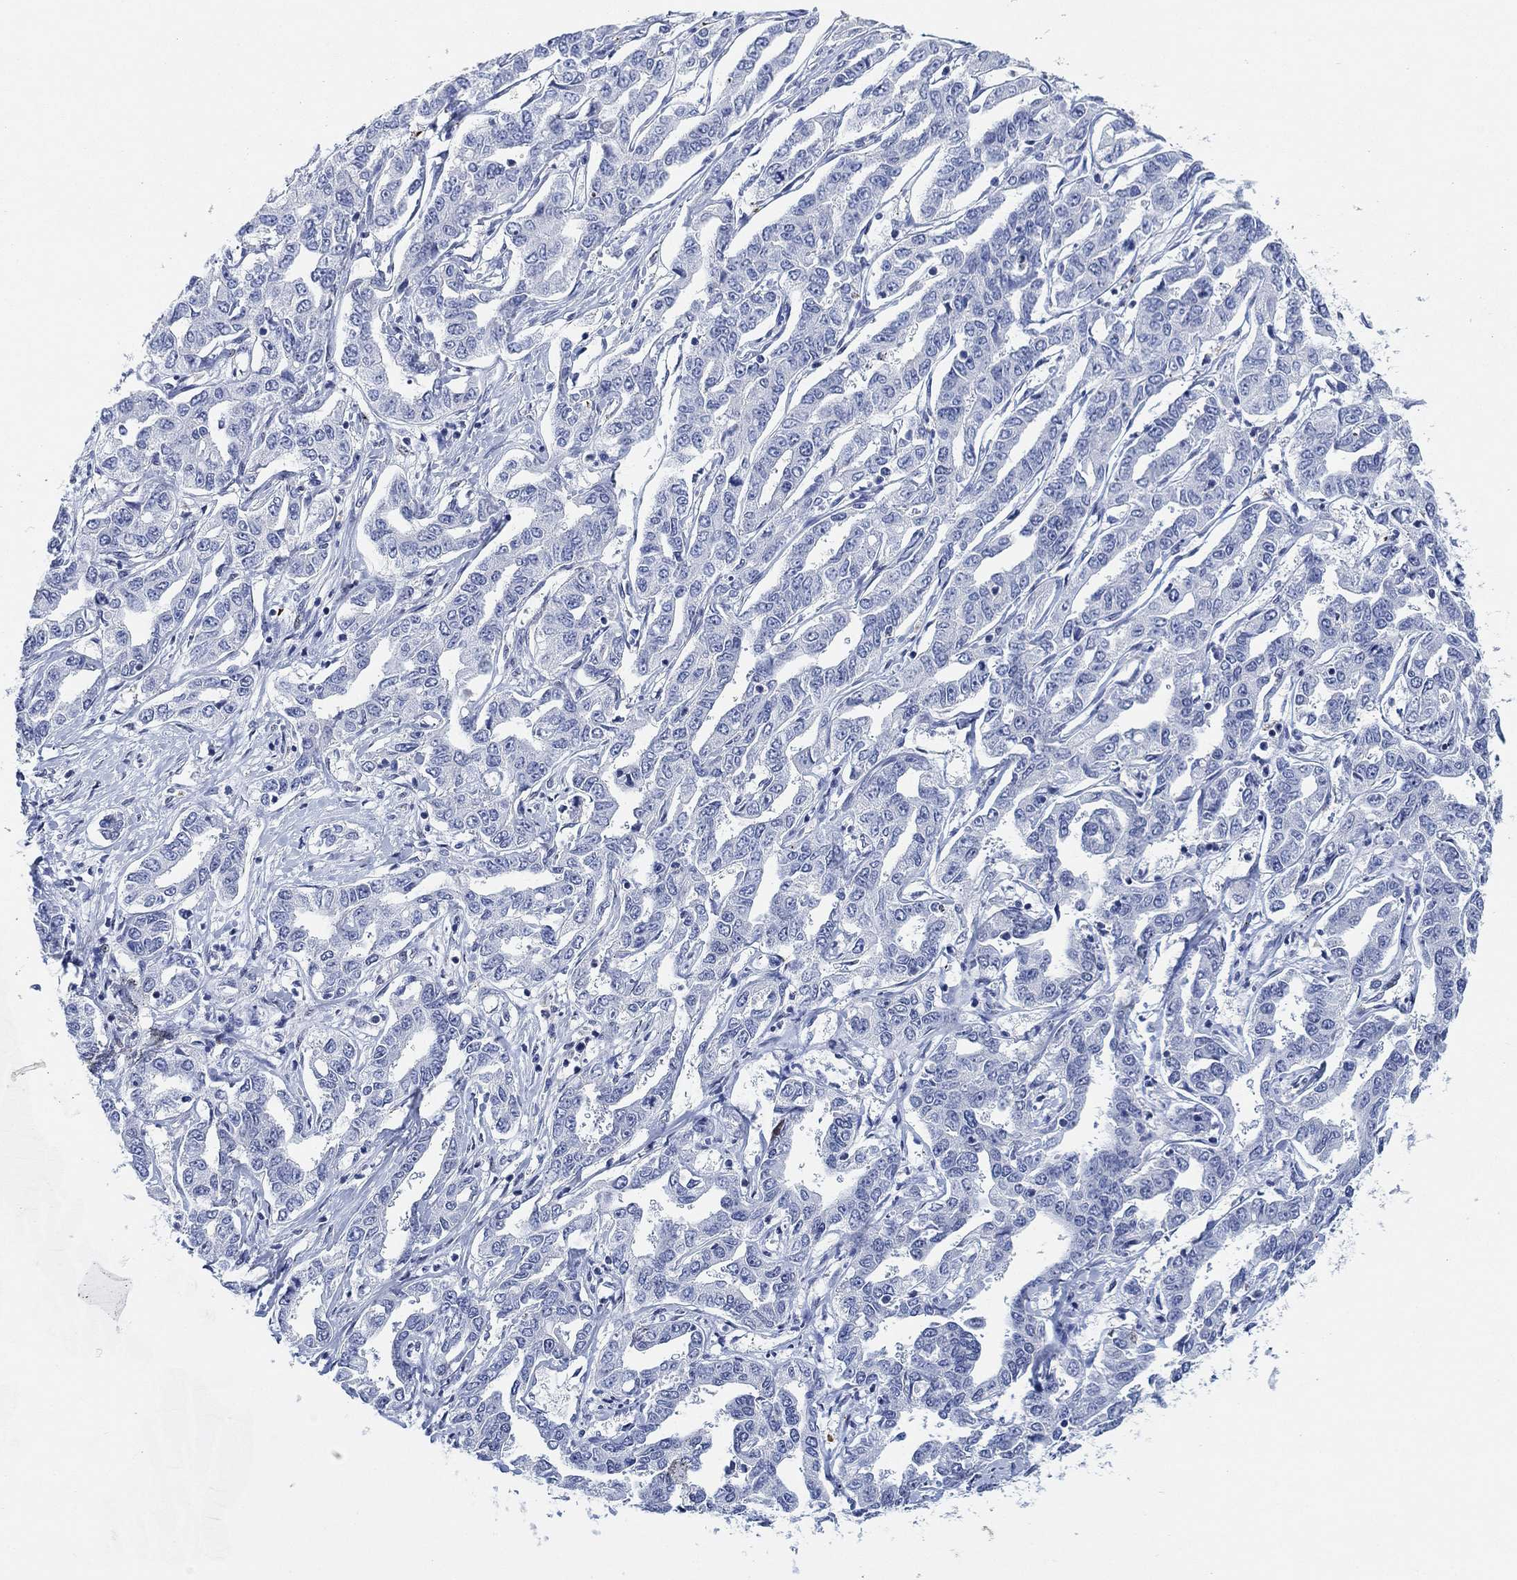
{"staining": {"intensity": "negative", "quantity": "none", "location": "none"}, "tissue": "liver cancer", "cell_type": "Tumor cells", "image_type": "cancer", "snomed": [{"axis": "morphology", "description": "Cholangiocarcinoma"}, {"axis": "topography", "description": "Liver"}], "caption": "The micrograph shows no significant expression in tumor cells of cholangiocarcinoma (liver). (DAB IHC with hematoxylin counter stain).", "gene": "PAX6", "patient": {"sex": "male", "age": 59}}